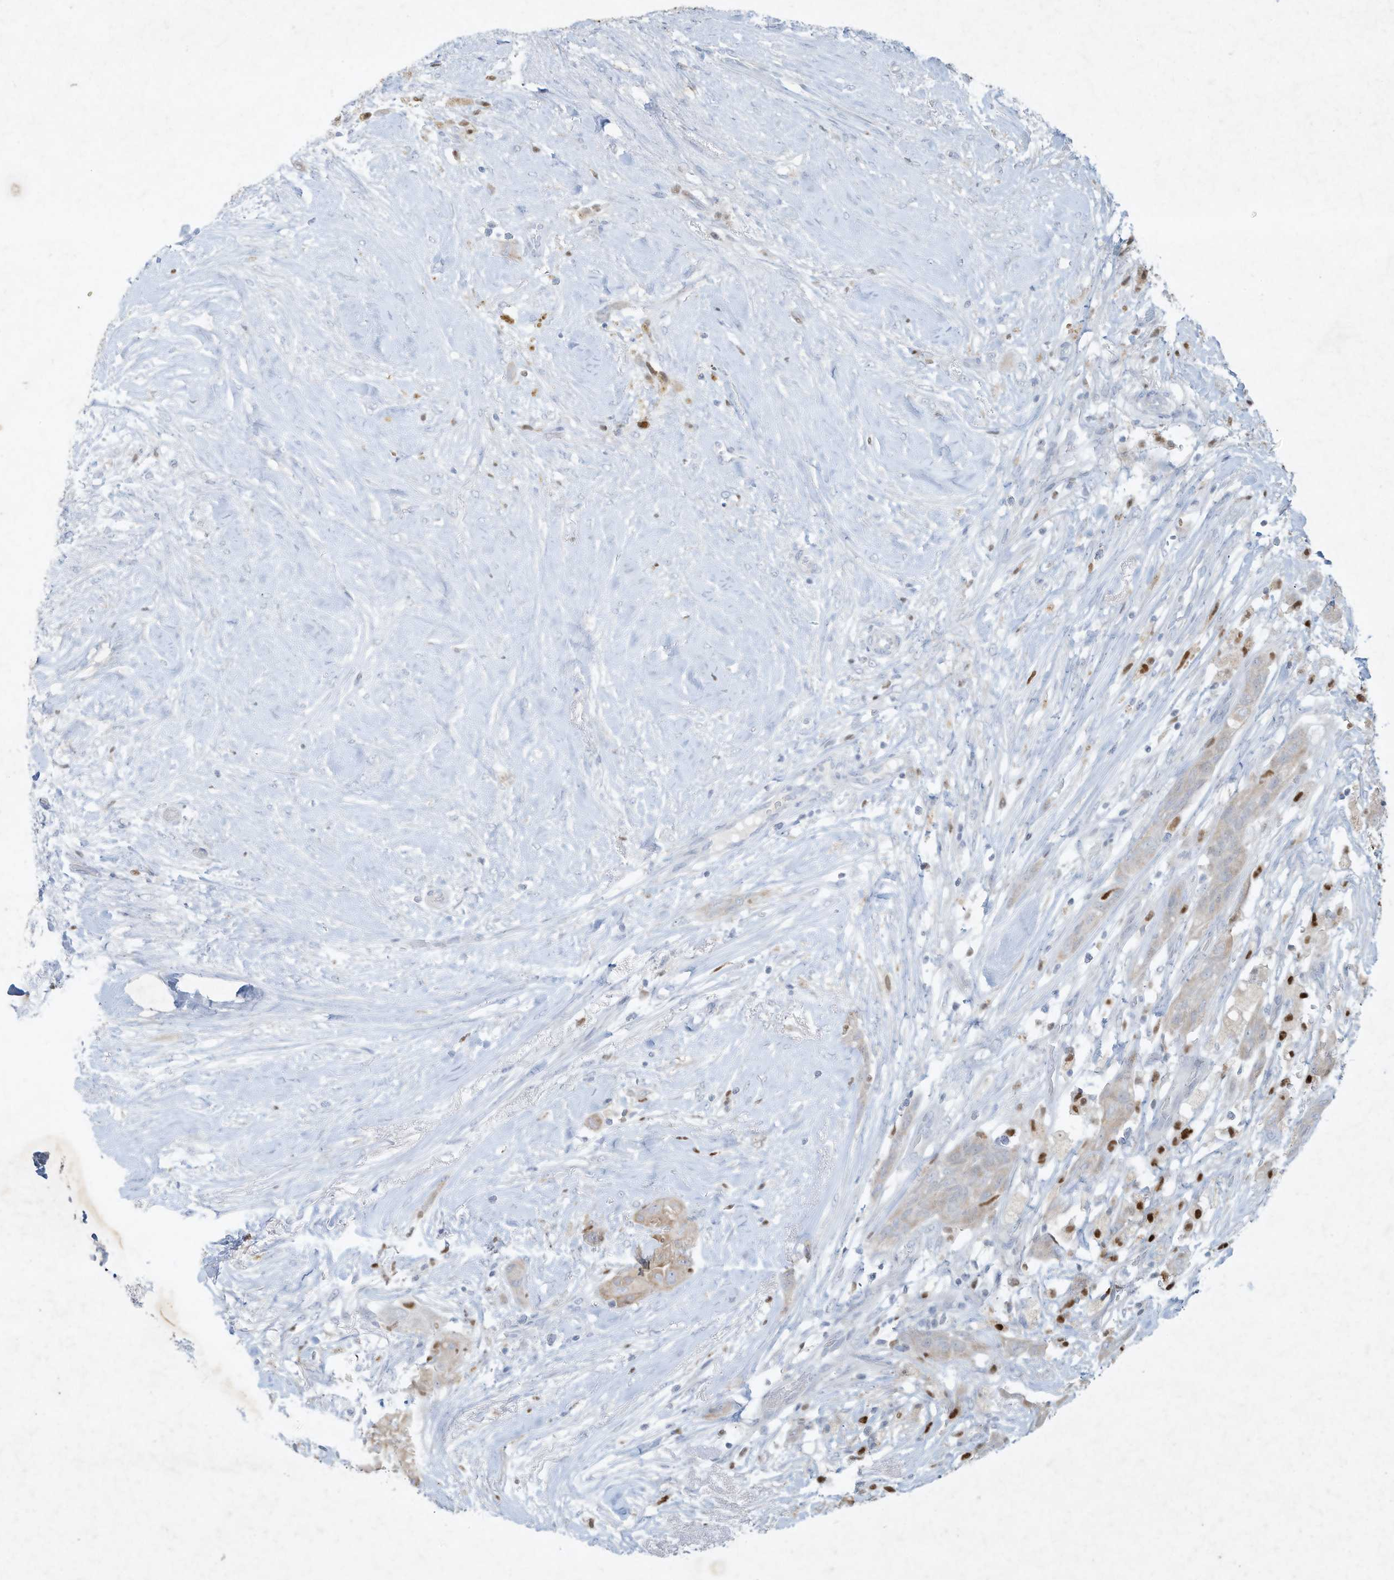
{"staining": {"intensity": "weak", "quantity": "25%-75%", "location": "cytoplasmic/membranous"}, "tissue": "thyroid cancer", "cell_type": "Tumor cells", "image_type": "cancer", "snomed": [{"axis": "morphology", "description": "Papillary adenocarcinoma, NOS"}, {"axis": "topography", "description": "Thyroid gland"}], "caption": "Papillary adenocarcinoma (thyroid) tissue exhibits weak cytoplasmic/membranous expression in approximately 25%-75% of tumor cells The staining was performed using DAB (3,3'-diaminobenzidine), with brown indicating positive protein expression. Nuclei are stained blue with hematoxylin.", "gene": "TUBE1", "patient": {"sex": "female", "age": 59}}